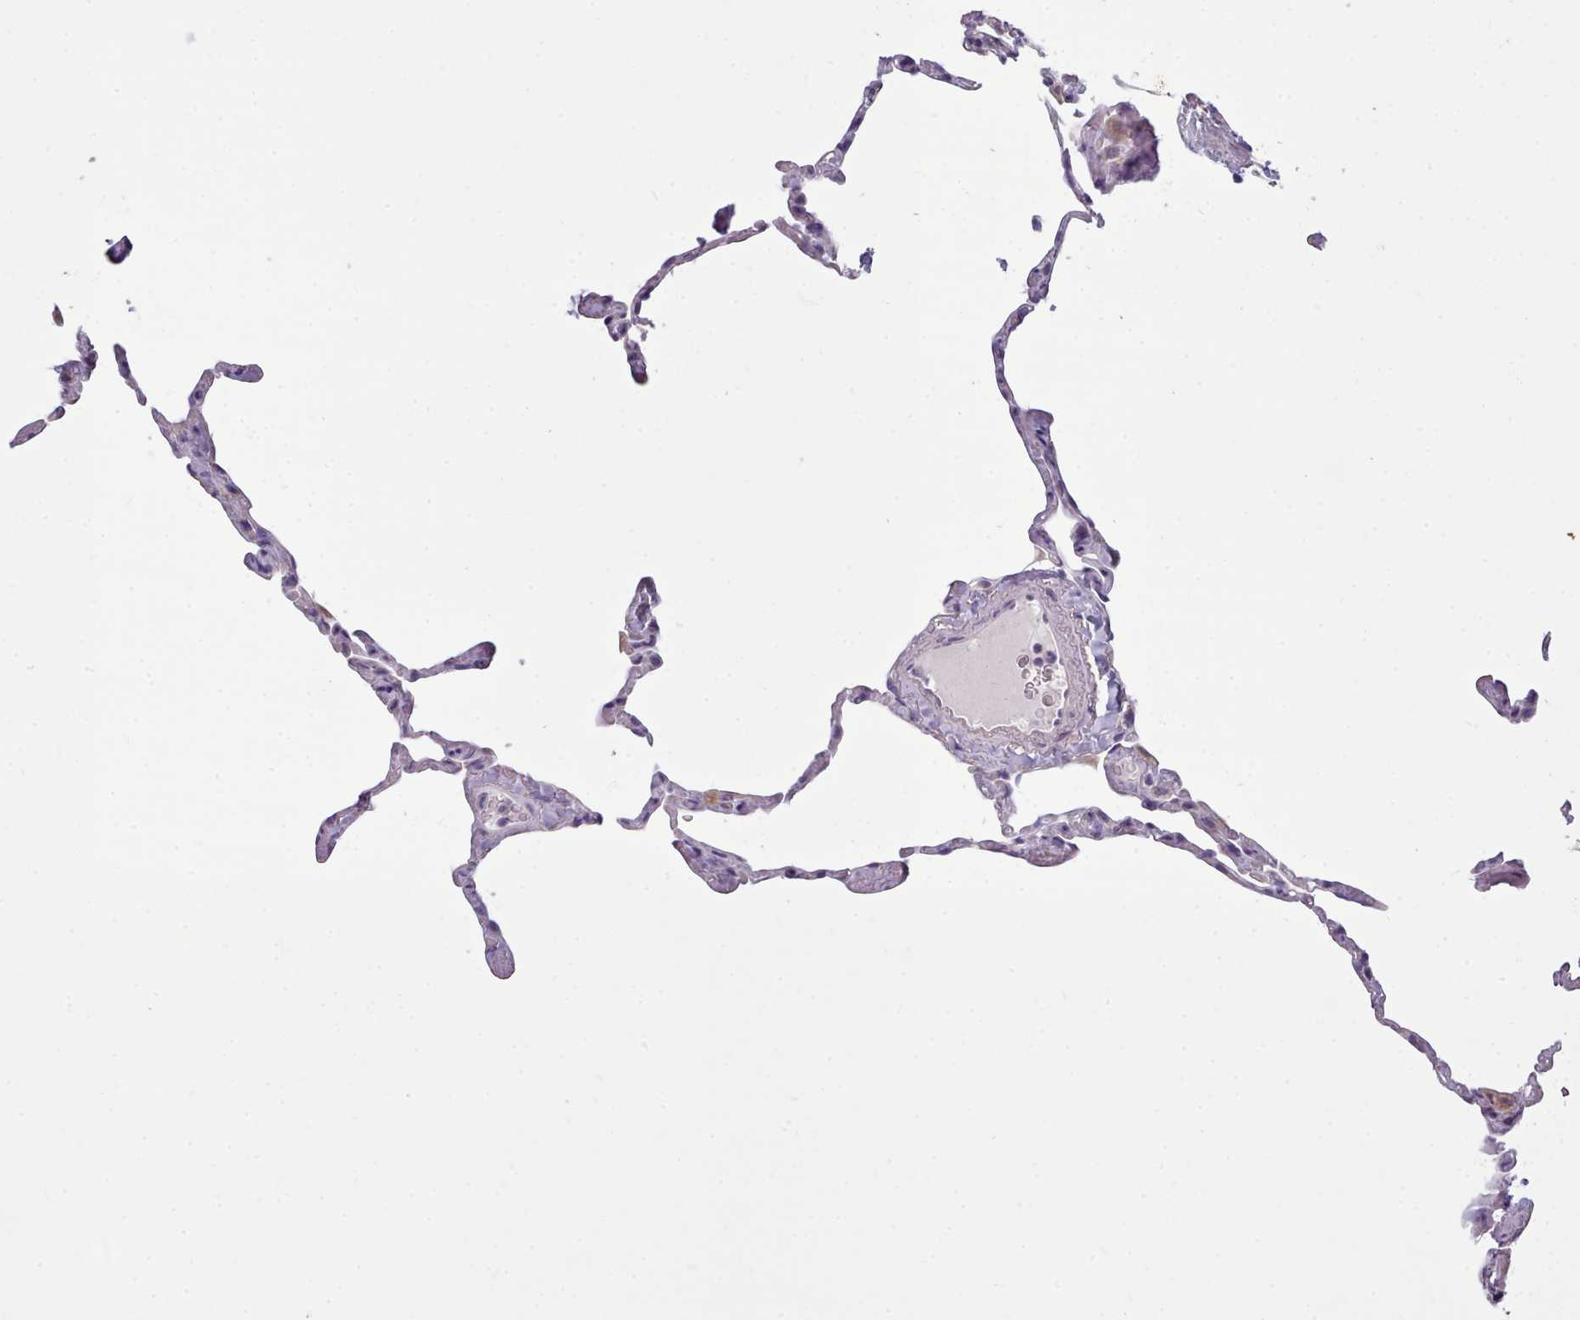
{"staining": {"intensity": "negative", "quantity": "none", "location": "none"}, "tissue": "lung", "cell_type": "Alveolar cells", "image_type": "normal", "snomed": [{"axis": "morphology", "description": "Normal tissue, NOS"}, {"axis": "topography", "description": "Lung"}], "caption": "Alveolar cells are negative for brown protein staining in normal lung. The staining was performed using DAB to visualize the protein expression in brown, while the nuclei were stained in blue with hematoxylin (Magnification: 20x).", "gene": "MYRFL", "patient": {"sex": "male", "age": 65}}